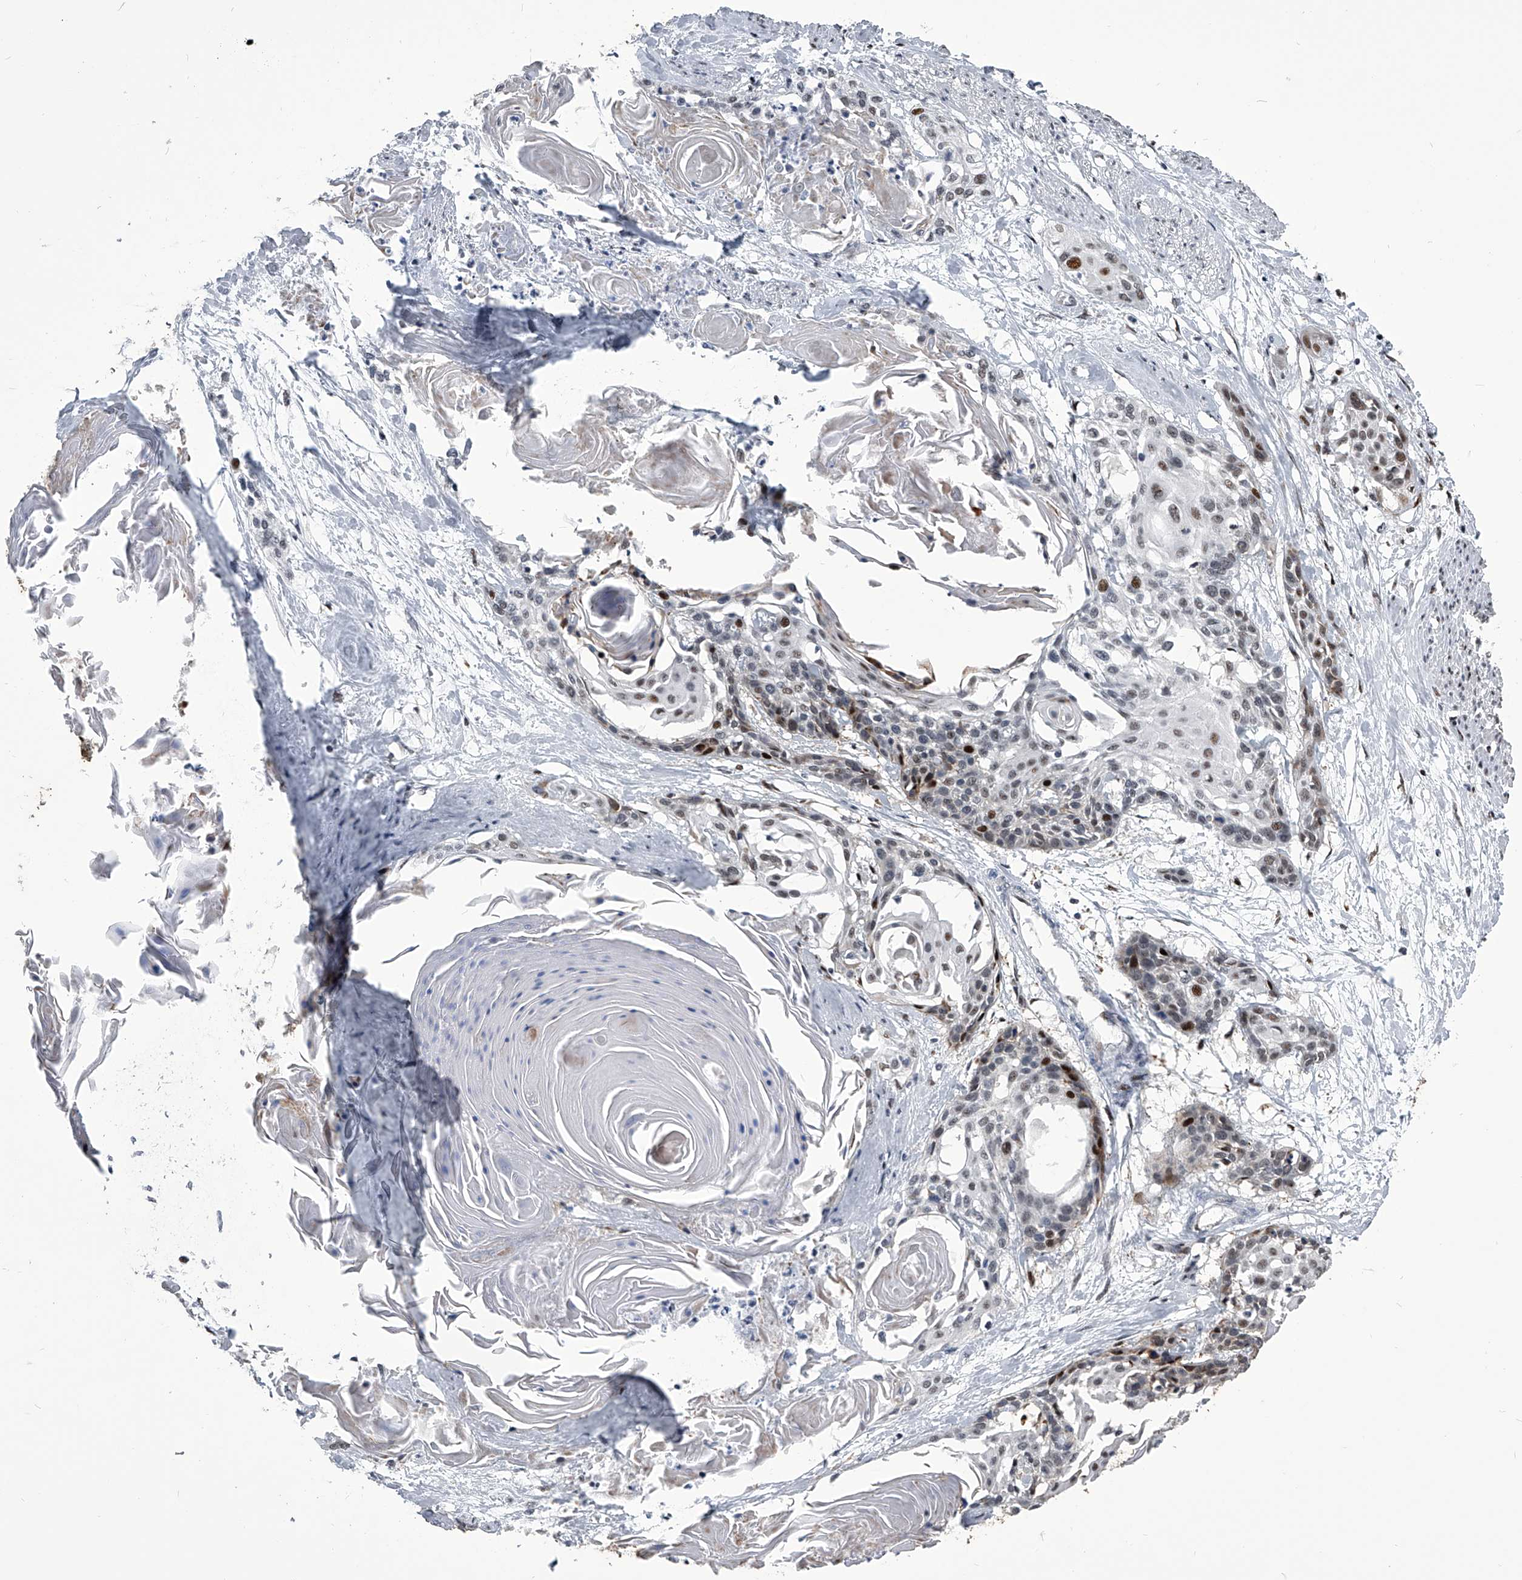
{"staining": {"intensity": "moderate", "quantity": "<25%", "location": "nuclear"}, "tissue": "cervical cancer", "cell_type": "Tumor cells", "image_type": "cancer", "snomed": [{"axis": "morphology", "description": "Squamous cell carcinoma, NOS"}, {"axis": "topography", "description": "Cervix"}], "caption": "Protein expression analysis of cervical squamous cell carcinoma demonstrates moderate nuclear expression in approximately <25% of tumor cells.", "gene": "CMTR1", "patient": {"sex": "female", "age": 57}}